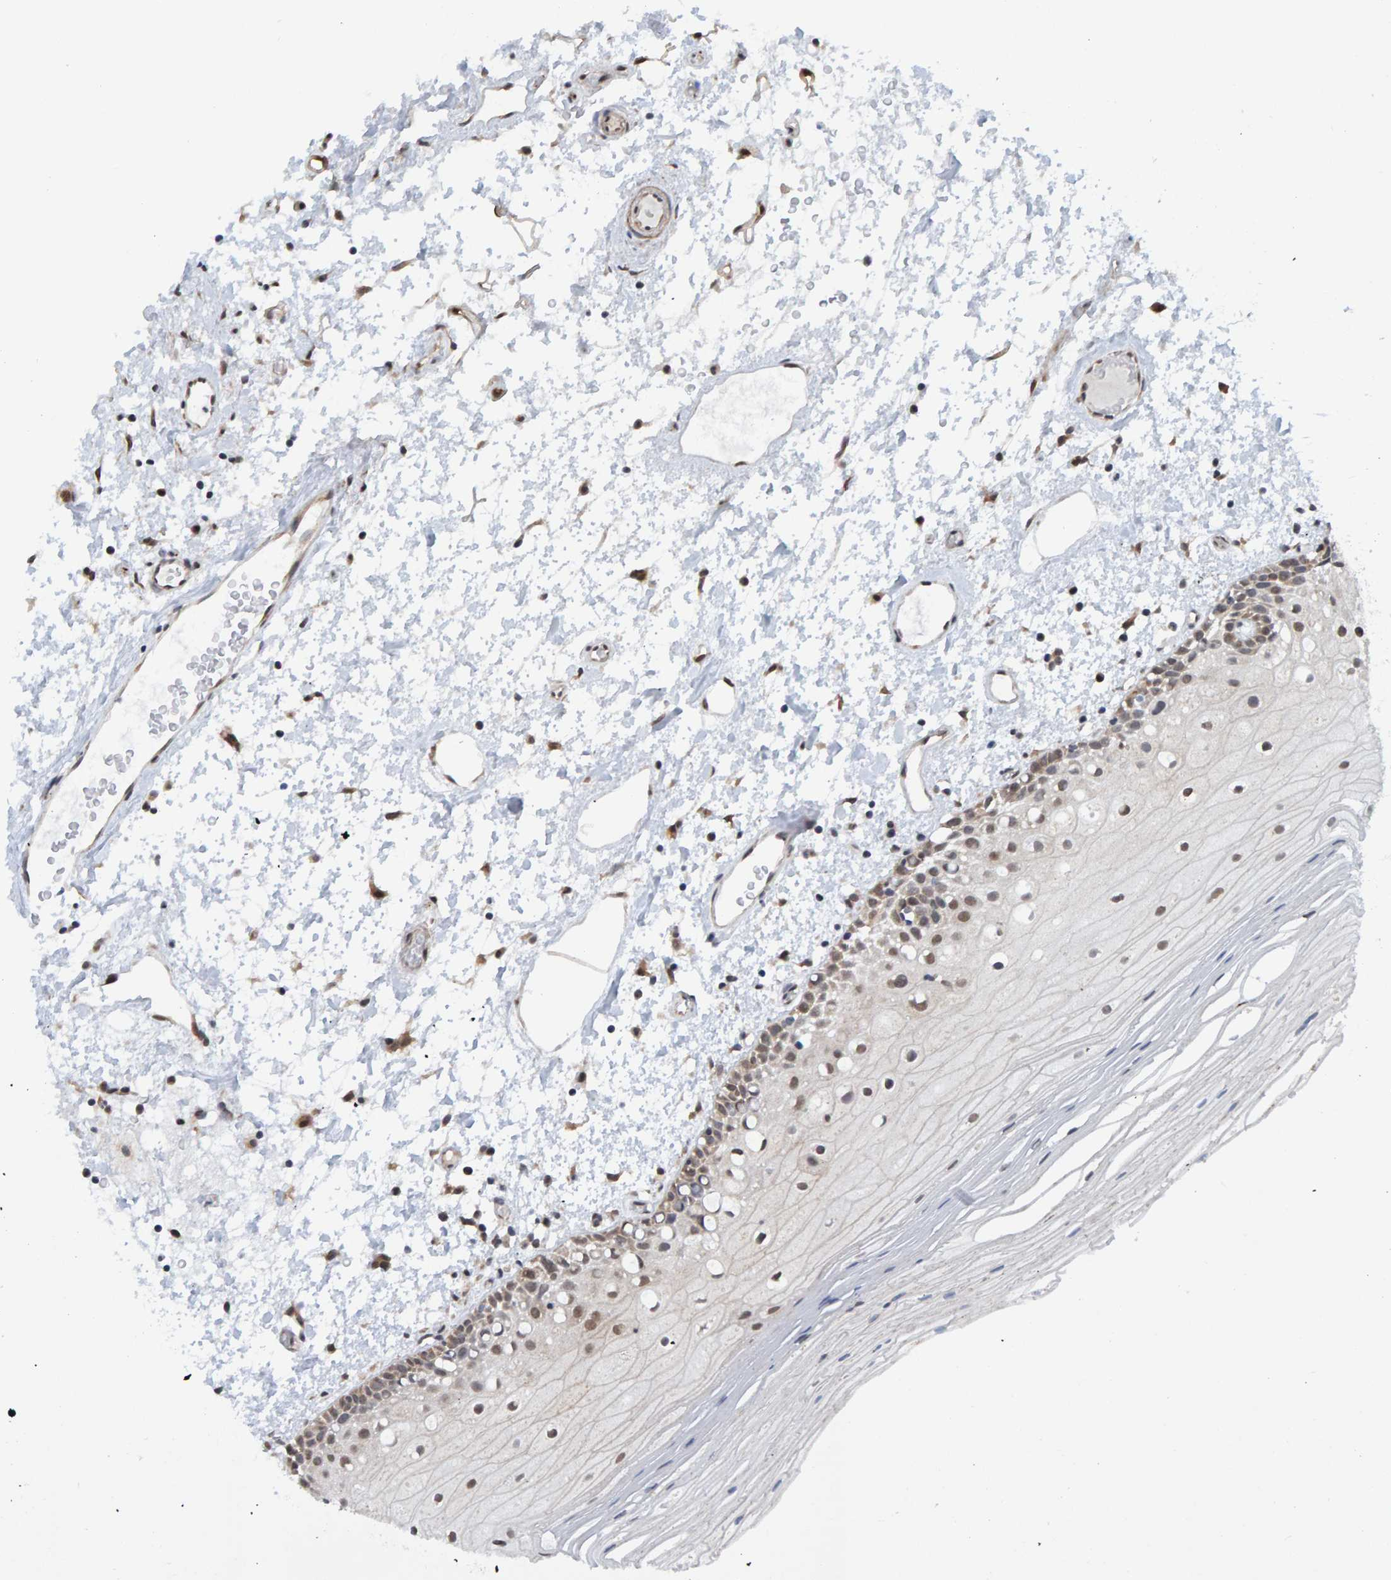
{"staining": {"intensity": "weak", "quantity": ">75%", "location": "nuclear"}, "tissue": "oral mucosa", "cell_type": "Squamous epithelial cells", "image_type": "normal", "snomed": [{"axis": "morphology", "description": "Normal tissue, NOS"}, {"axis": "topography", "description": "Oral tissue"}], "caption": "Immunohistochemistry (IHC) micrograph of benign oral mucosa stained for a protein (brown), which reveals low levels of weak nuclear expression in approximately >75% of squamous epithelial cells.", "gene": "SCRN2", "patient": {"sex": "male", "age": 52}}